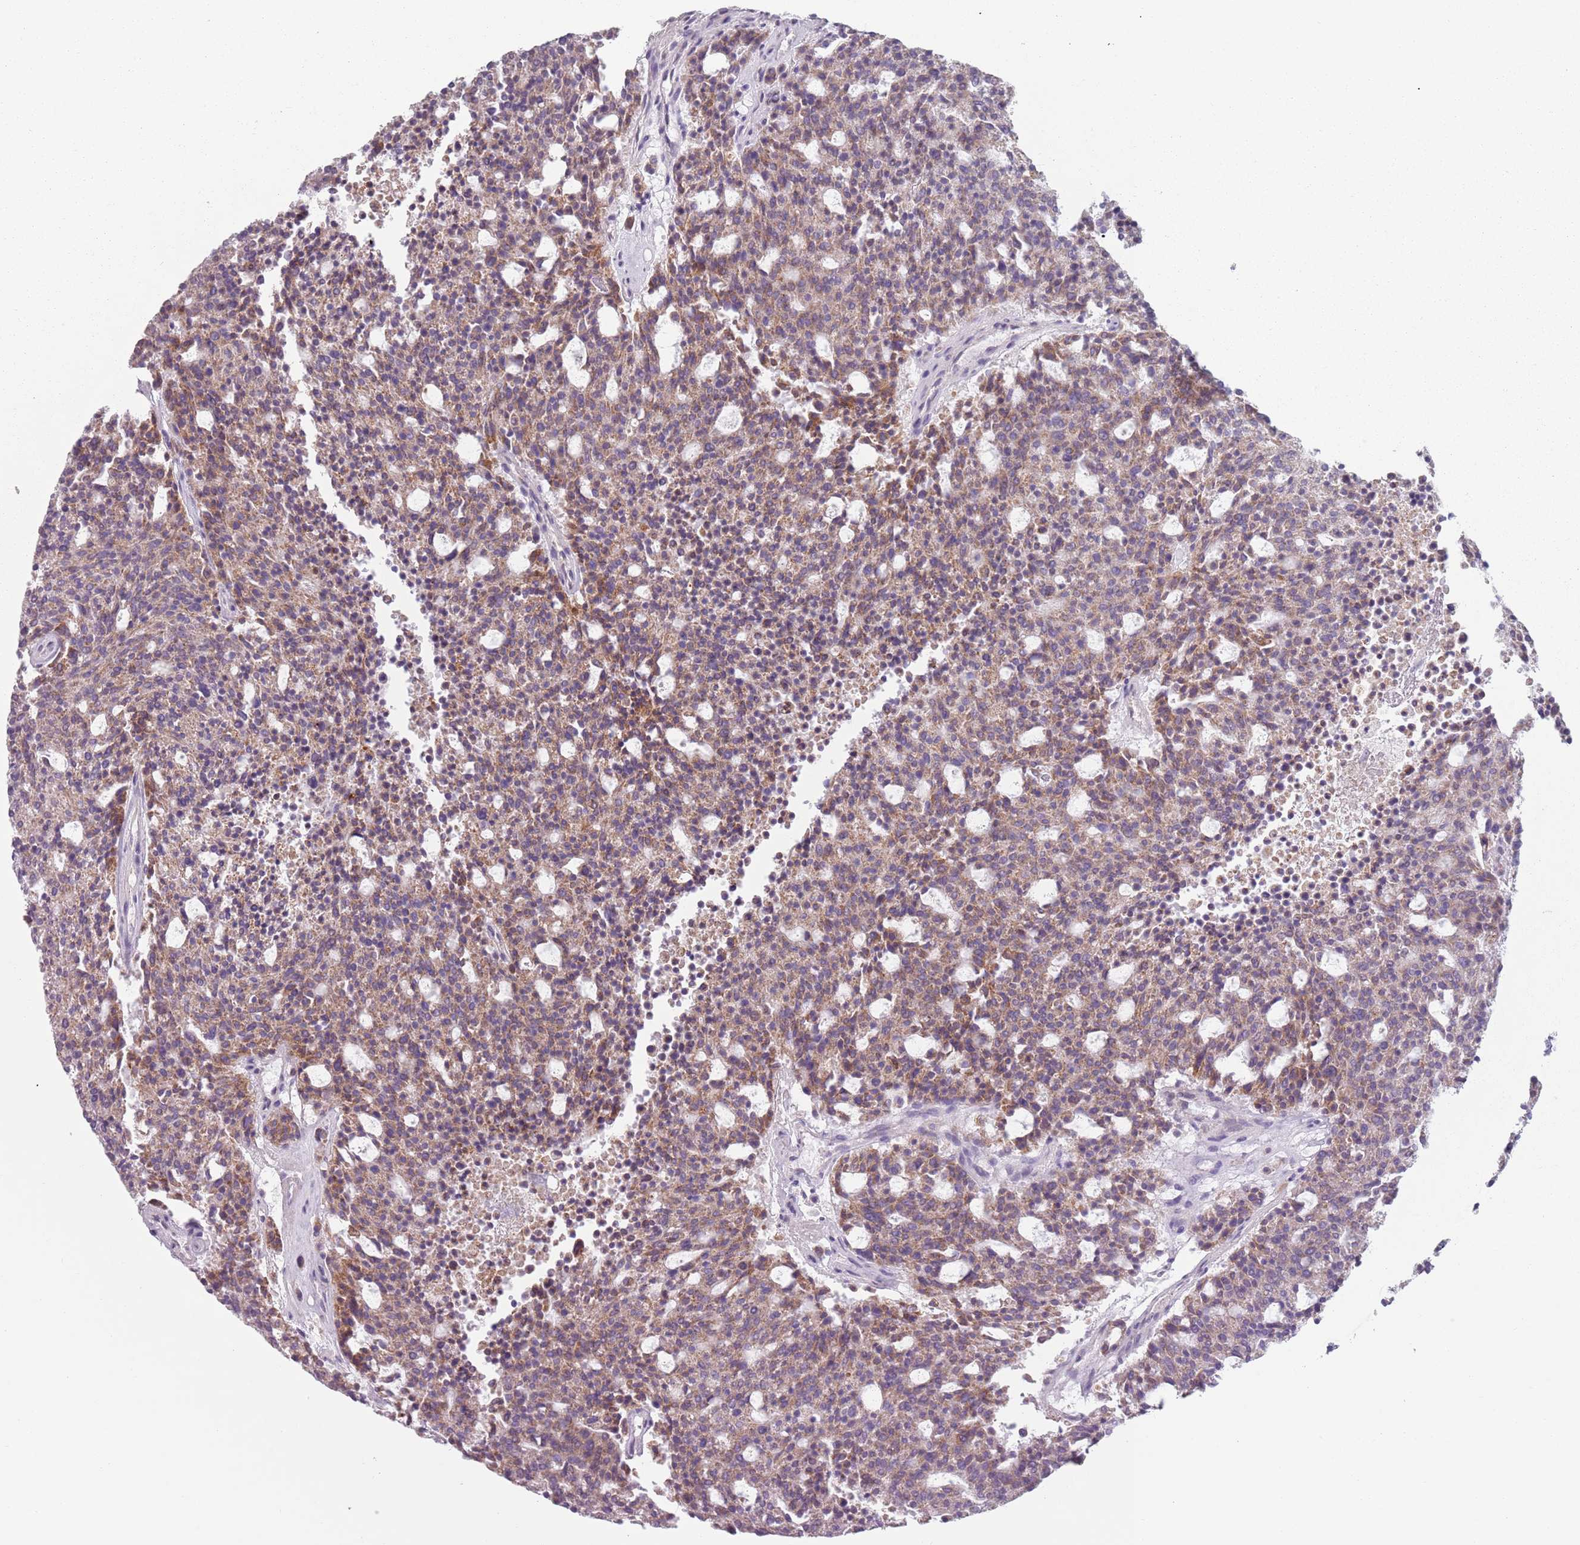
{"staining": {"intensity": "moderate", "quantity": ">75%", "location": "cytoplasmic/membranous"}, "tissue": "carcinoid", "cell_type": "Tumor cells", "image_type": "cancer", "snomed": [{"axis": "morphology", "description": "Carcinoid, malignant, NOS"}, {"axis": "topography", "description": "Pancreas"}], "caption": "There is medium levels of moderate cytoplasmic/membranous positivity in tumor cells of carcinoid, as demonstrated by immunohistochemical staining (brown color).", "gene": "MEGF8", "patient": {"sex": "female", "age": 54}}